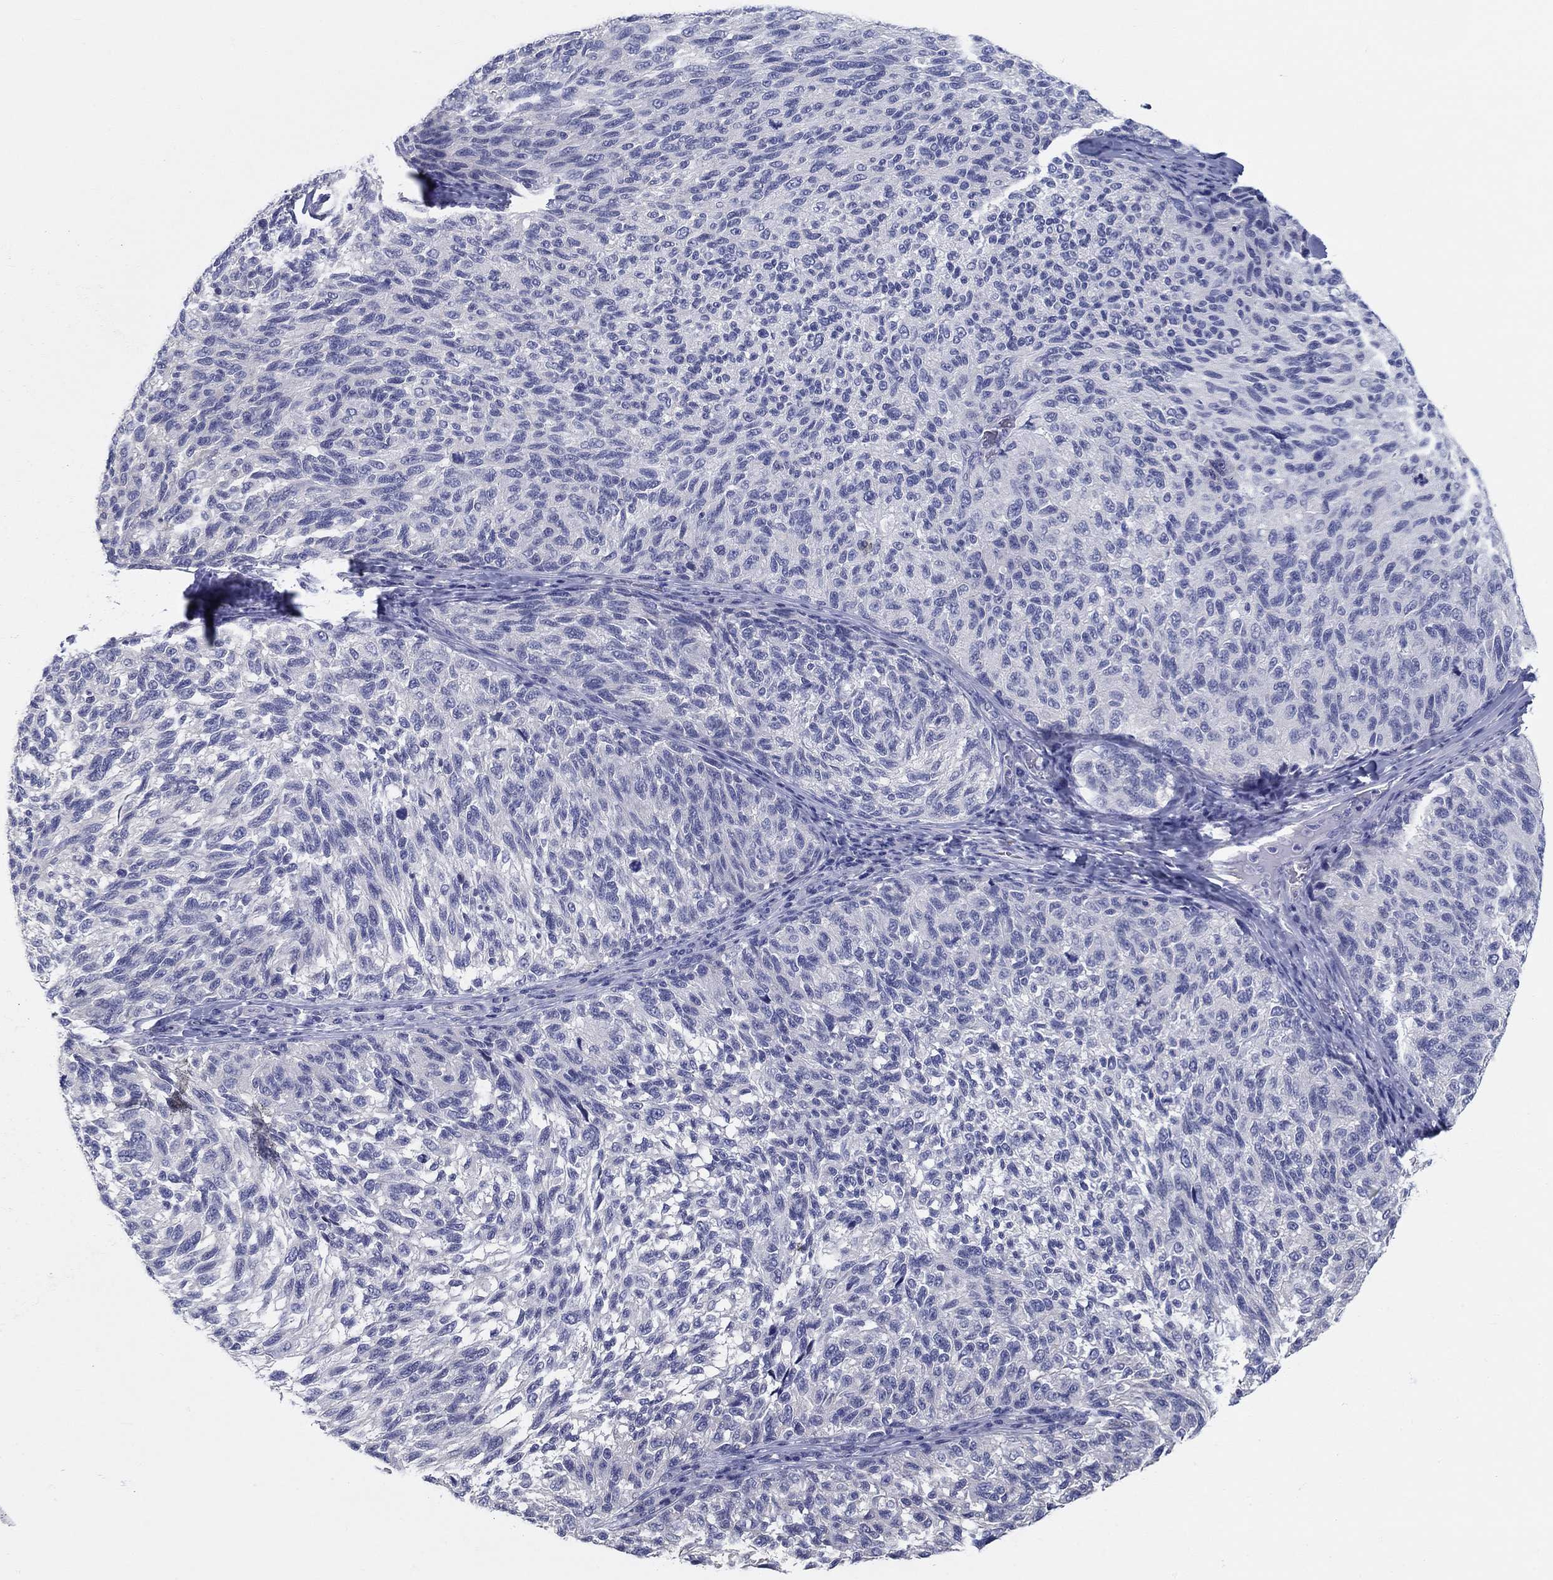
{"staining": {"intensity": "negative", "quantity": "none", "location": "none"}, "tissue": "melanoma", "cell_type": "Tumor cells", "image_type": "cancer", "snomed": [{"axis": "morphology", "description": "Malignant melanoma, NOS"}, {"axis": "topography", "description": "Skin"}], "caption": "This is an IHC micrograph of human melanoma. There is no expression in tumor cells.", "gene": "CRYGD", "patient": {"sex": "female", "age": 73}}